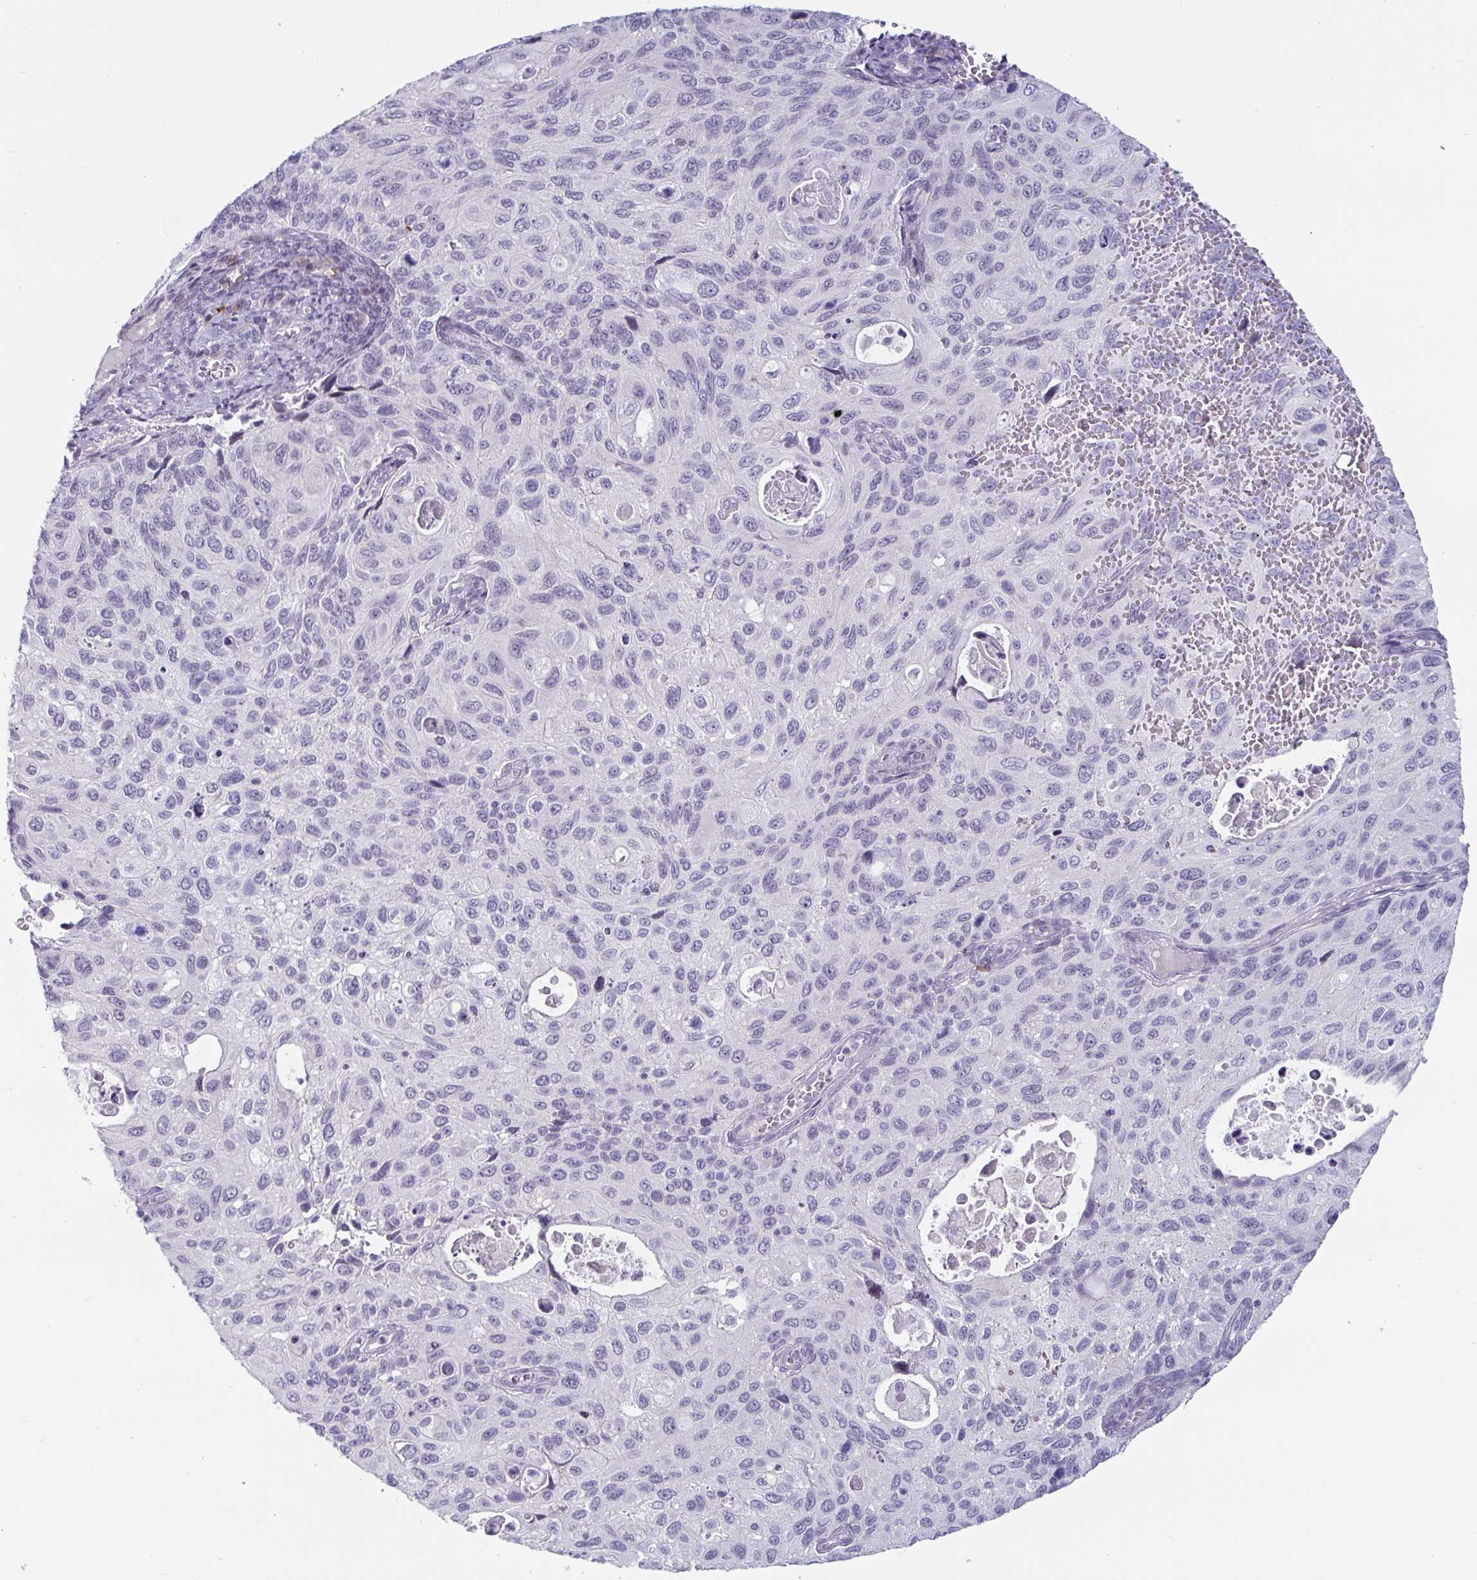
{"staining": {"intensity": "negative", "quantity": "none", "location": "none"}, "tissue": "cervical cancer", "cell_type": "Tumor cells", "image_type": "cancer", "snomed": [{"axis": "morphology", "description": "Squamous cell carcinoma, NOS"}, {"axis": "topography", "description": "Cervix"}], "caption": "Human cervical cancer (squamous cell carcinoma) stained for a protein using immunohistochemistry (IHC) reveals no expression in tumor cells.", "gene": "VSIG10L", "patient": {"sex": "female", "age": 70}}